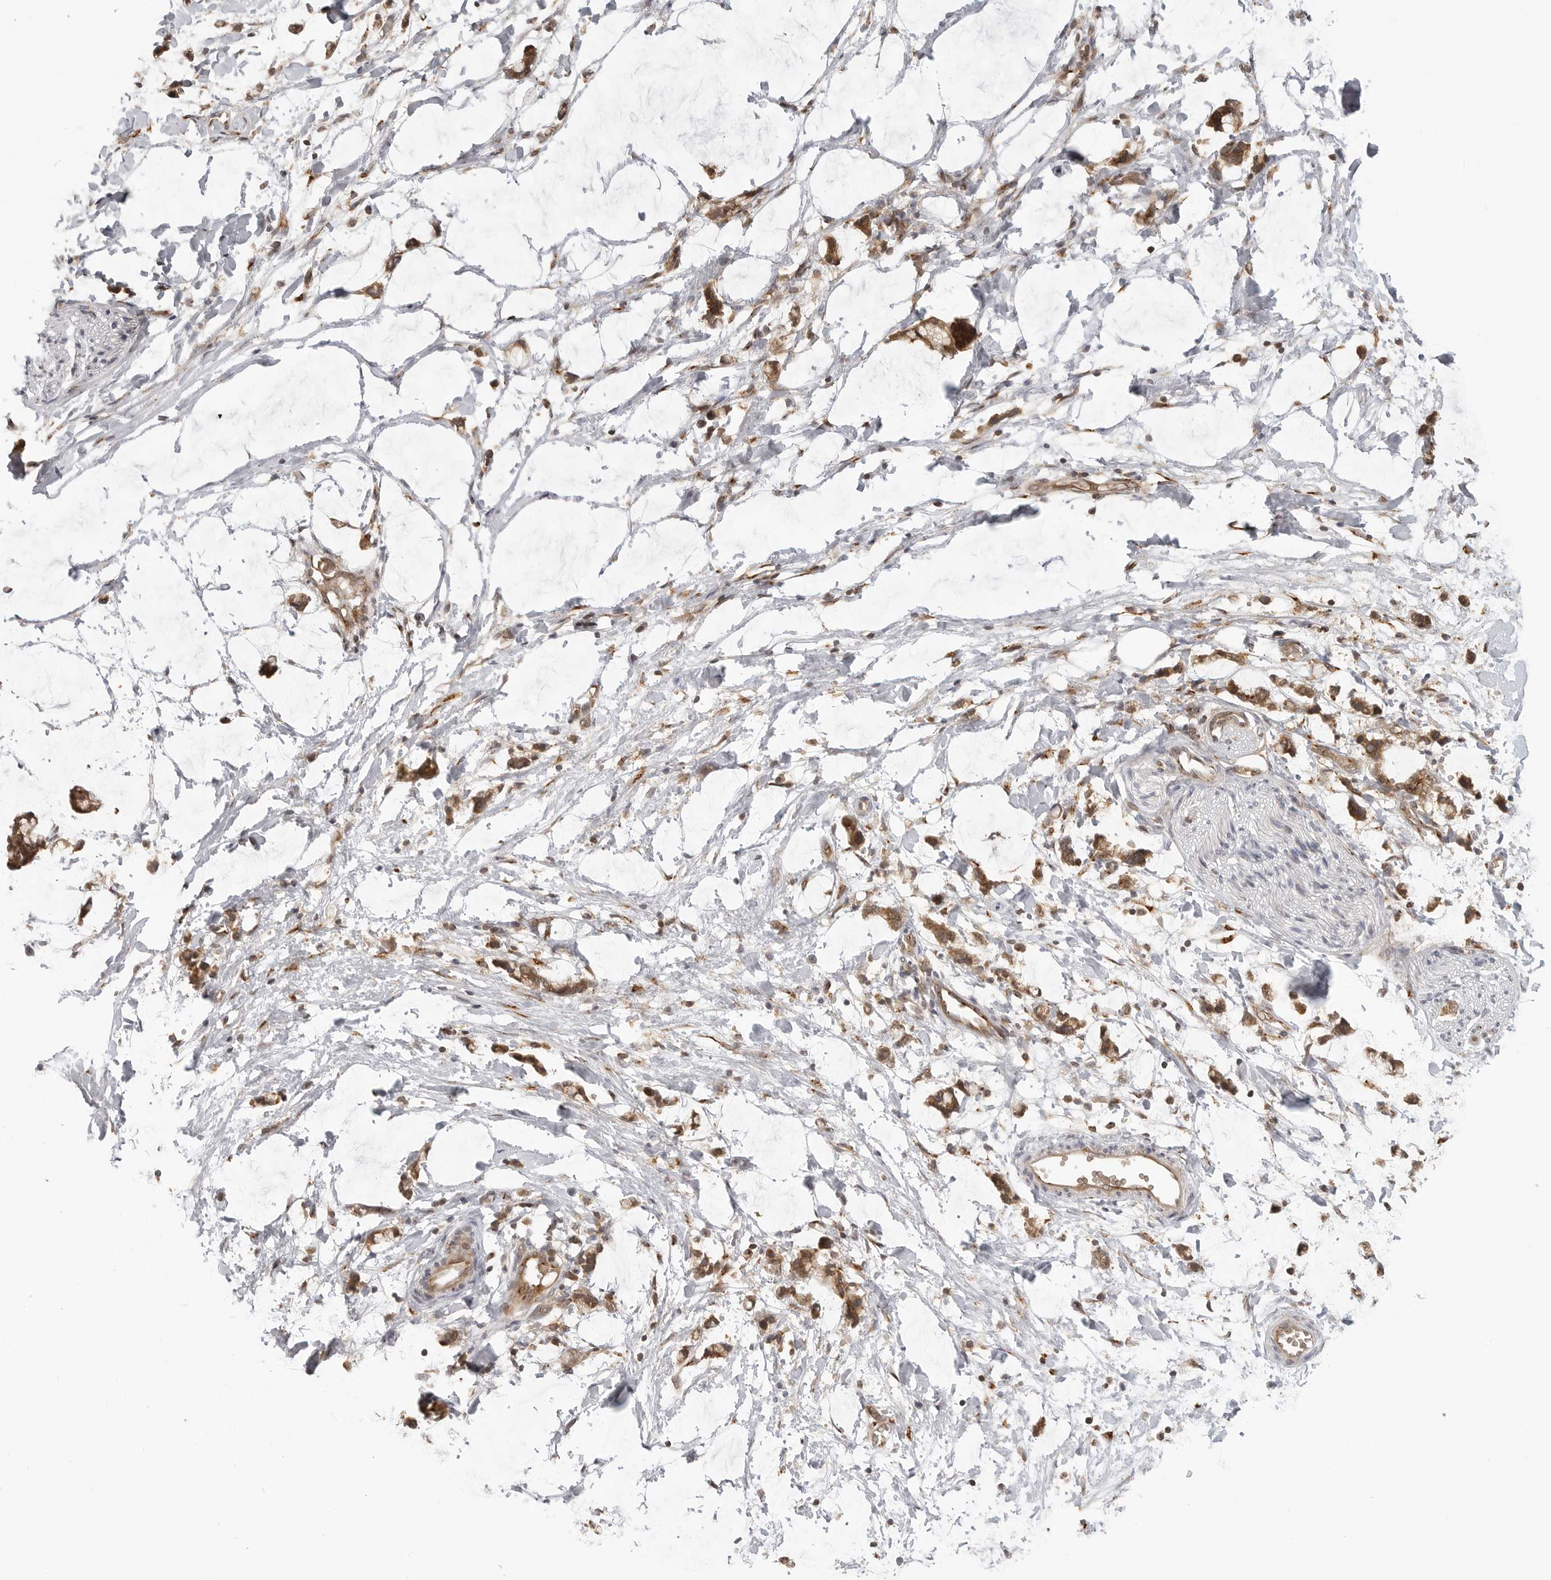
{"staining": {"intensity": "negative", "quantity": "none", "location": "none"}, "tissue": "adipose tissue", "cell_type": "Adipocytes", "image_type": "normal", "snomed": [{"axis": "morphology", "description": "Normal tissue, NOS"}, {"axis": "morphology", "description": "Adenocarcinoma, NOS"}, {"axis": "topography", "description": "Colon"}, {"axis": "topography", "description": "Peripheral nerve tissue"}], "caption": "Immunohistochemical staining of normal human adipose tissue shows no significant positivity in adipocytes. Brightfield microscopy of immunohistochemistry stained with DAB (3,3'-diaminobenzidine) (brown) and hematoxylin (blue), captured at high magnification.", "gene": "COPA", "patient": {"sex": "male", "age": 14}}